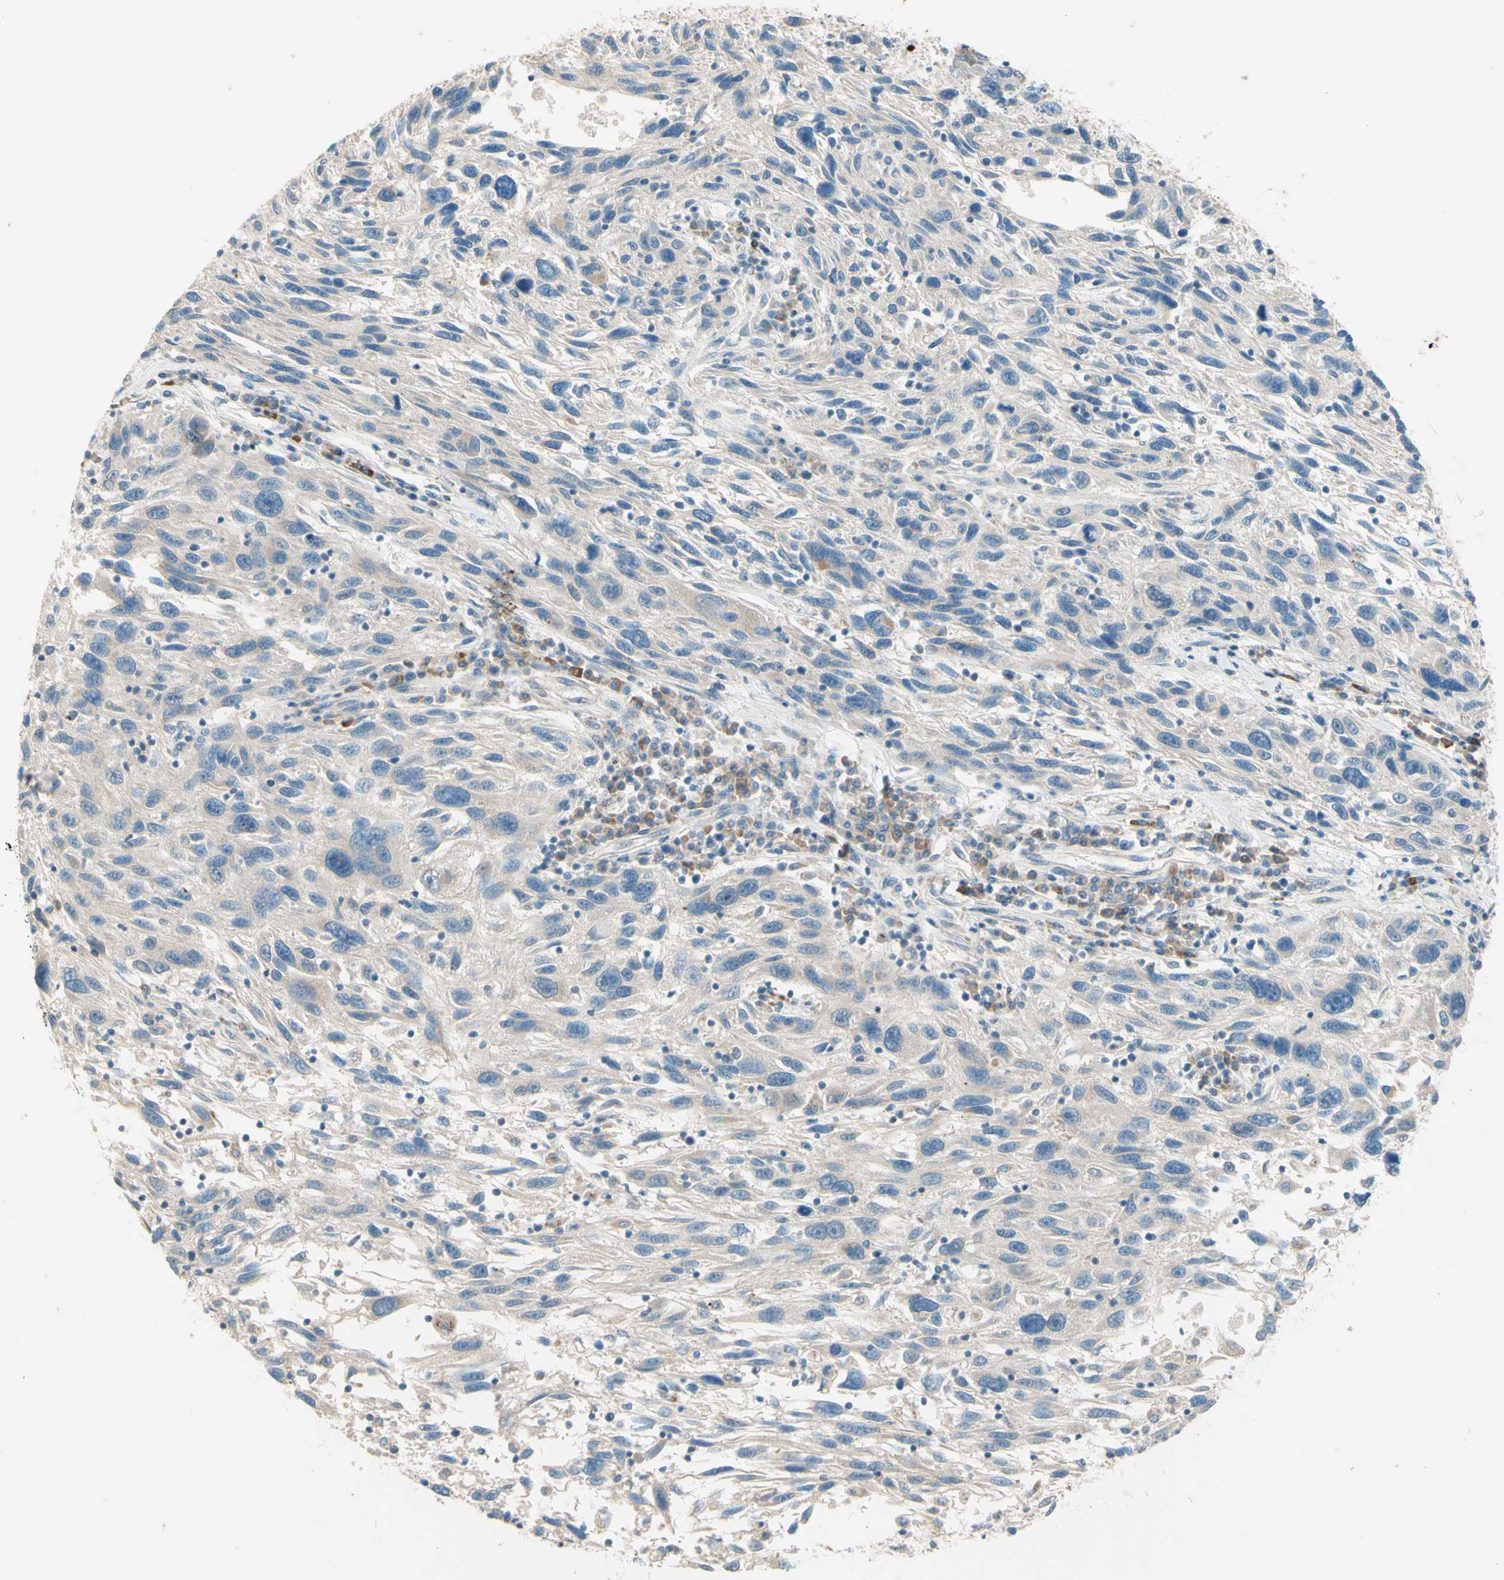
{"staining": {"intensity": "weak", "quantity": "<25%", "location": "cytoplasmic/membranous"}, "tissue": "melanoma", "cell_type": "Tumor cells", "image_type": "cancer", "snomed": [{"axis": "morphology", "description": "Malignant melanoma, NOS"}, {"axis": "topography", "description": "Skin"}], "caption": "DAB immunohistochemical staining of malignant melanoma demonstrates no significant positivity in tumor cells. Brightfield microscopy of immunohistochemistry stained with DAB (brown) and hematoxylin (blue), captured at high magnification.", "gene": "IL2", "patient": {"sex": "male", "age": 53}}